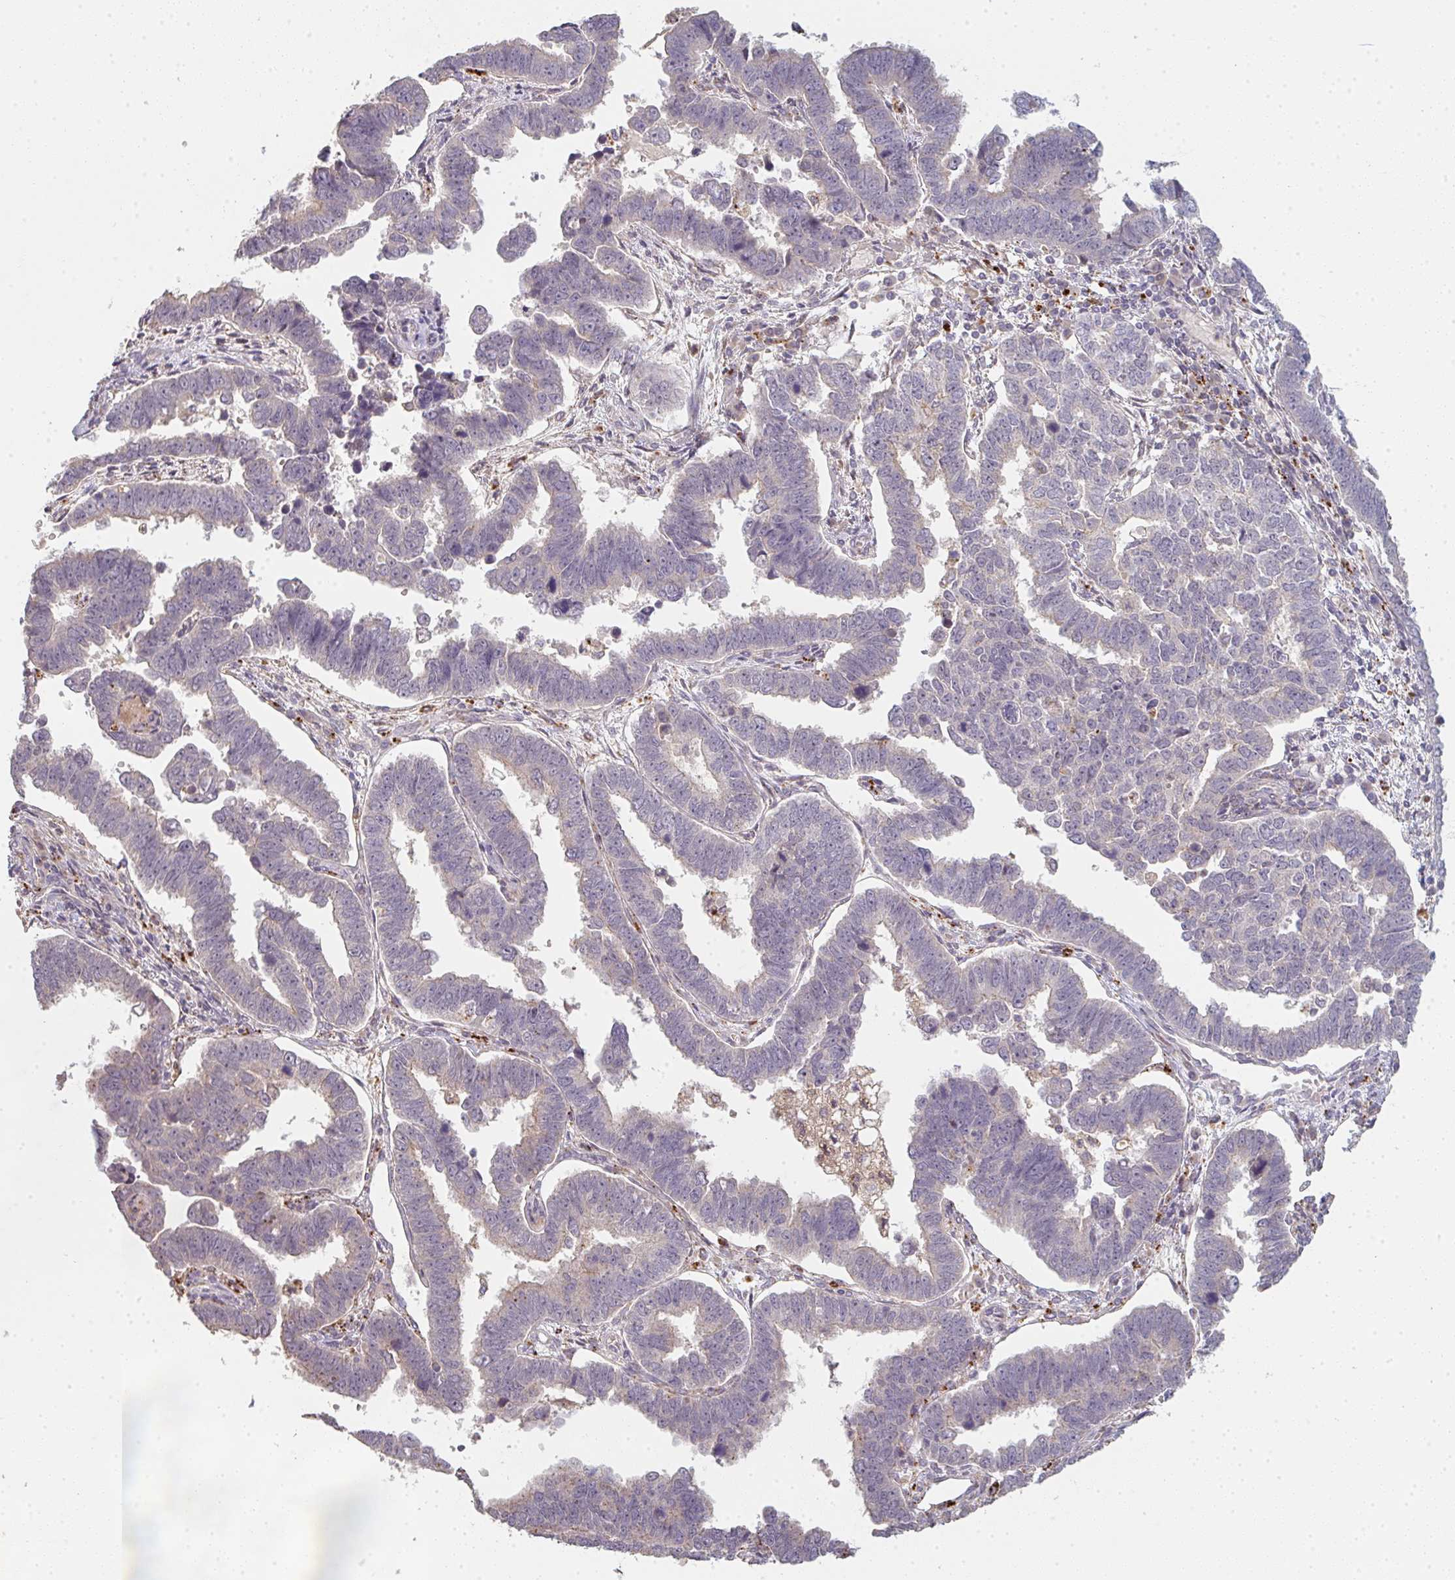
{"staining": {"intensity": "negative", "quantity": "none", "location": "none"}, "tissue": "endometrial cancer", "cell_type": "Tumor cells", "image_type": "cancer", "snomed": [{"axis": "morphology", "description": "Adenocarcinoma, NOS"}, {"axis": "topography", "description": "Endometrium"}], "caption": "High magnification brightfield microscopy of endometrial adenocarcinoma stained with DAB (brown) and counterstained with hematoxylin (blue): tumor cells show no significant staining.", "gene": "TMEM237", "patient": {"sex": "female", "age": 75}}